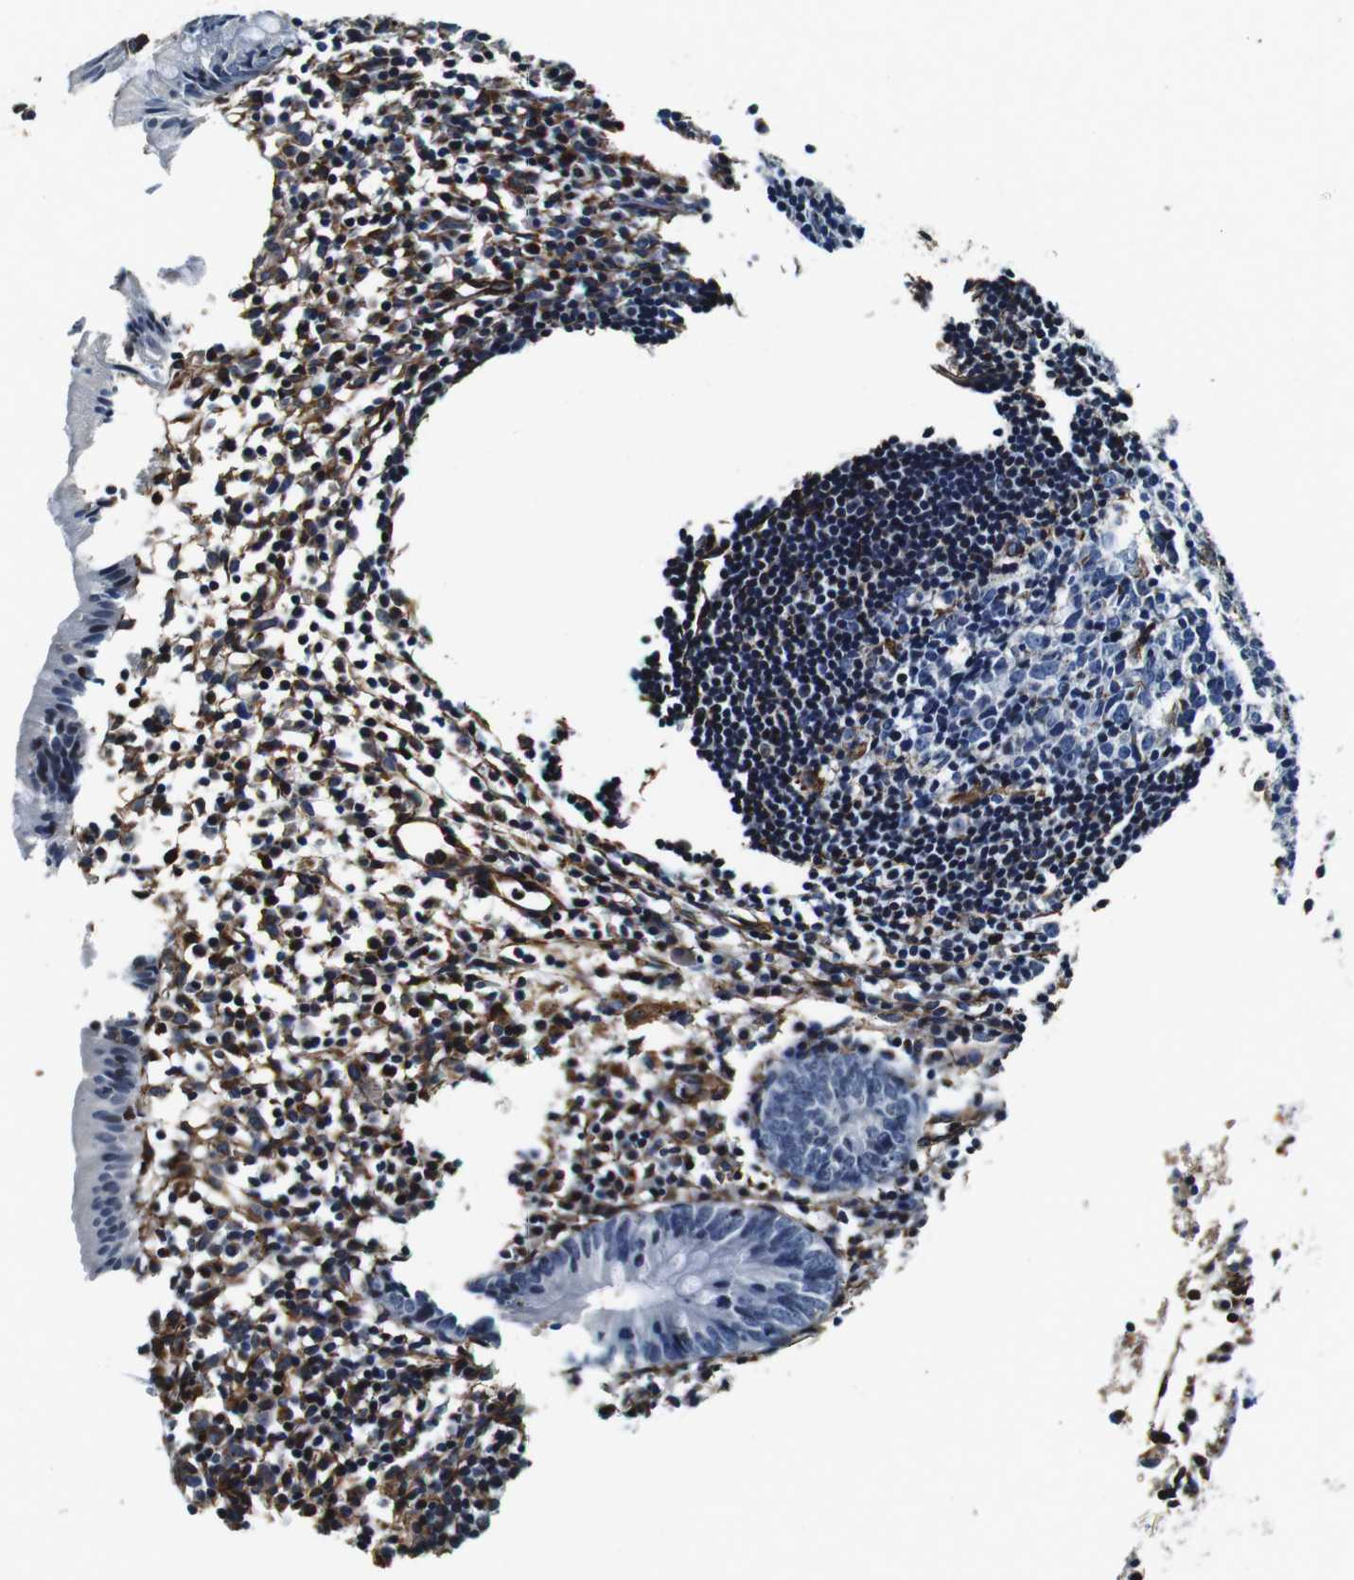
{"staining": {"intensity": "negative", "quantity": "none", "location": "none"}, "tissue": "appendix", "cell_type": "Glandular cells", "image_type": "normal", "snomed": [{"axis": "morphology", "description": "Normal tissue, NOS"}, {"axis": "topography", "description": "Appendix"}], "caption": "Immunohistochemistry (IHC) photomicrograph of benign appendix: appendix stained with DAB (3,3'-diaminobenzidine) demonstrates no significant protein positivity in glandular cells. (Stains: DAB (3,3'-diaminobenzidine) immunohistochemistry (IHC) with hematoxylin counter stain, Microscopy: brightfield microscopy at high magnification).", "gene": "GJE1", "patient": {"sex": "female", "age": 20}}